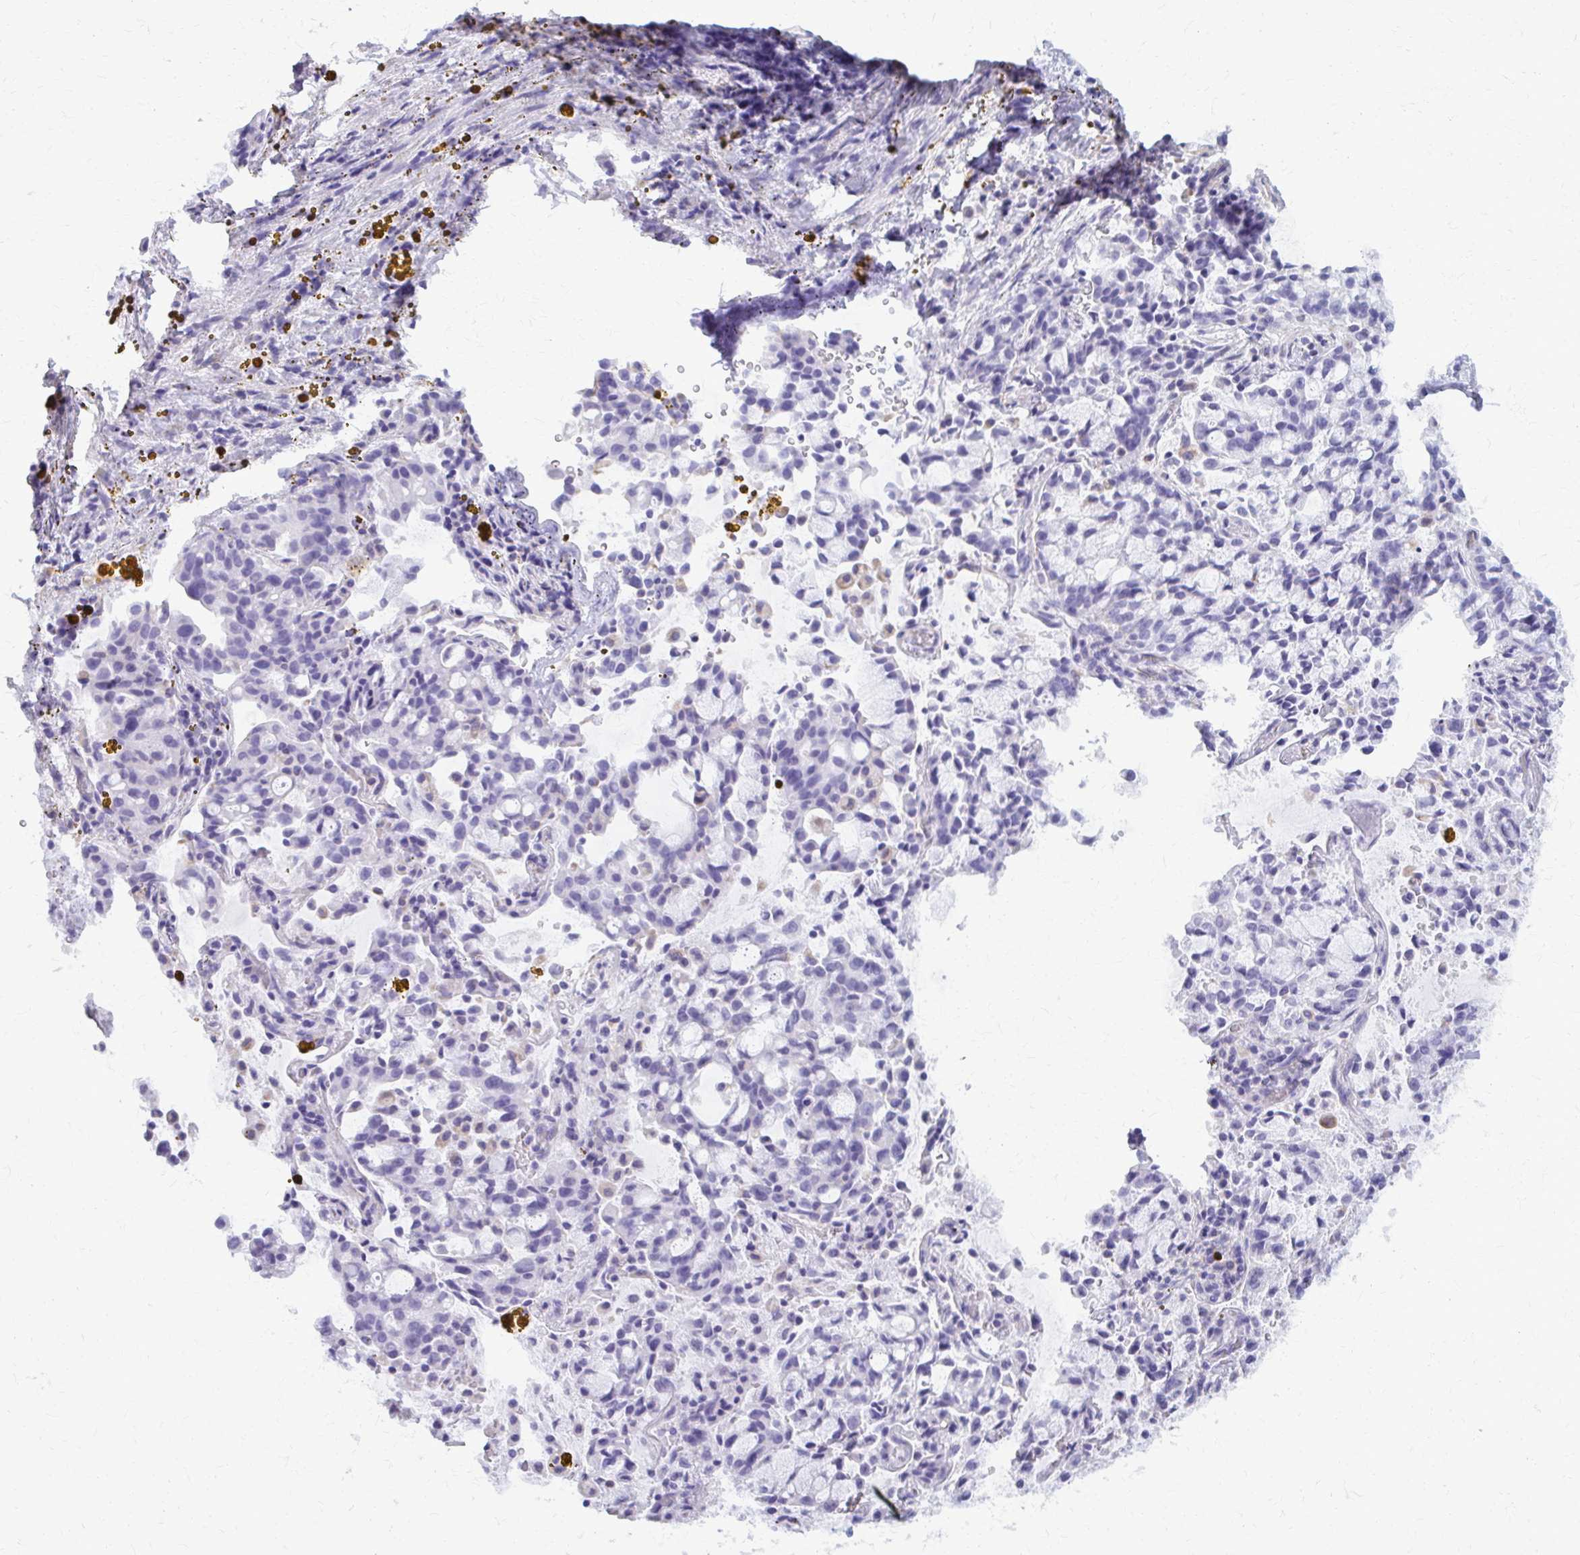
{"staining": {"intensity": "negative", "quantity": "none", "location": "none"}, "tissue": "lung cancer", "cell_type": "Tumor cells", "image_type": "cancer", "snomed": [{"axis": "morphology", "description": "Adenocarcinoma, NOS"}, {"axis": "topography", "description": "Lung"}], "caption": "Immunohistochemistry of human lung cancer displays no positivity in tumor cells. Brightfield microscopy of immunohistochemistry (IHC) stained with DAB (3,3'-diaminobenzidine) (brown) and hematoxylin (blue), captured at high magnification.", "gene": "GFAP", "patient": {"sex": "female", "age": 44}}